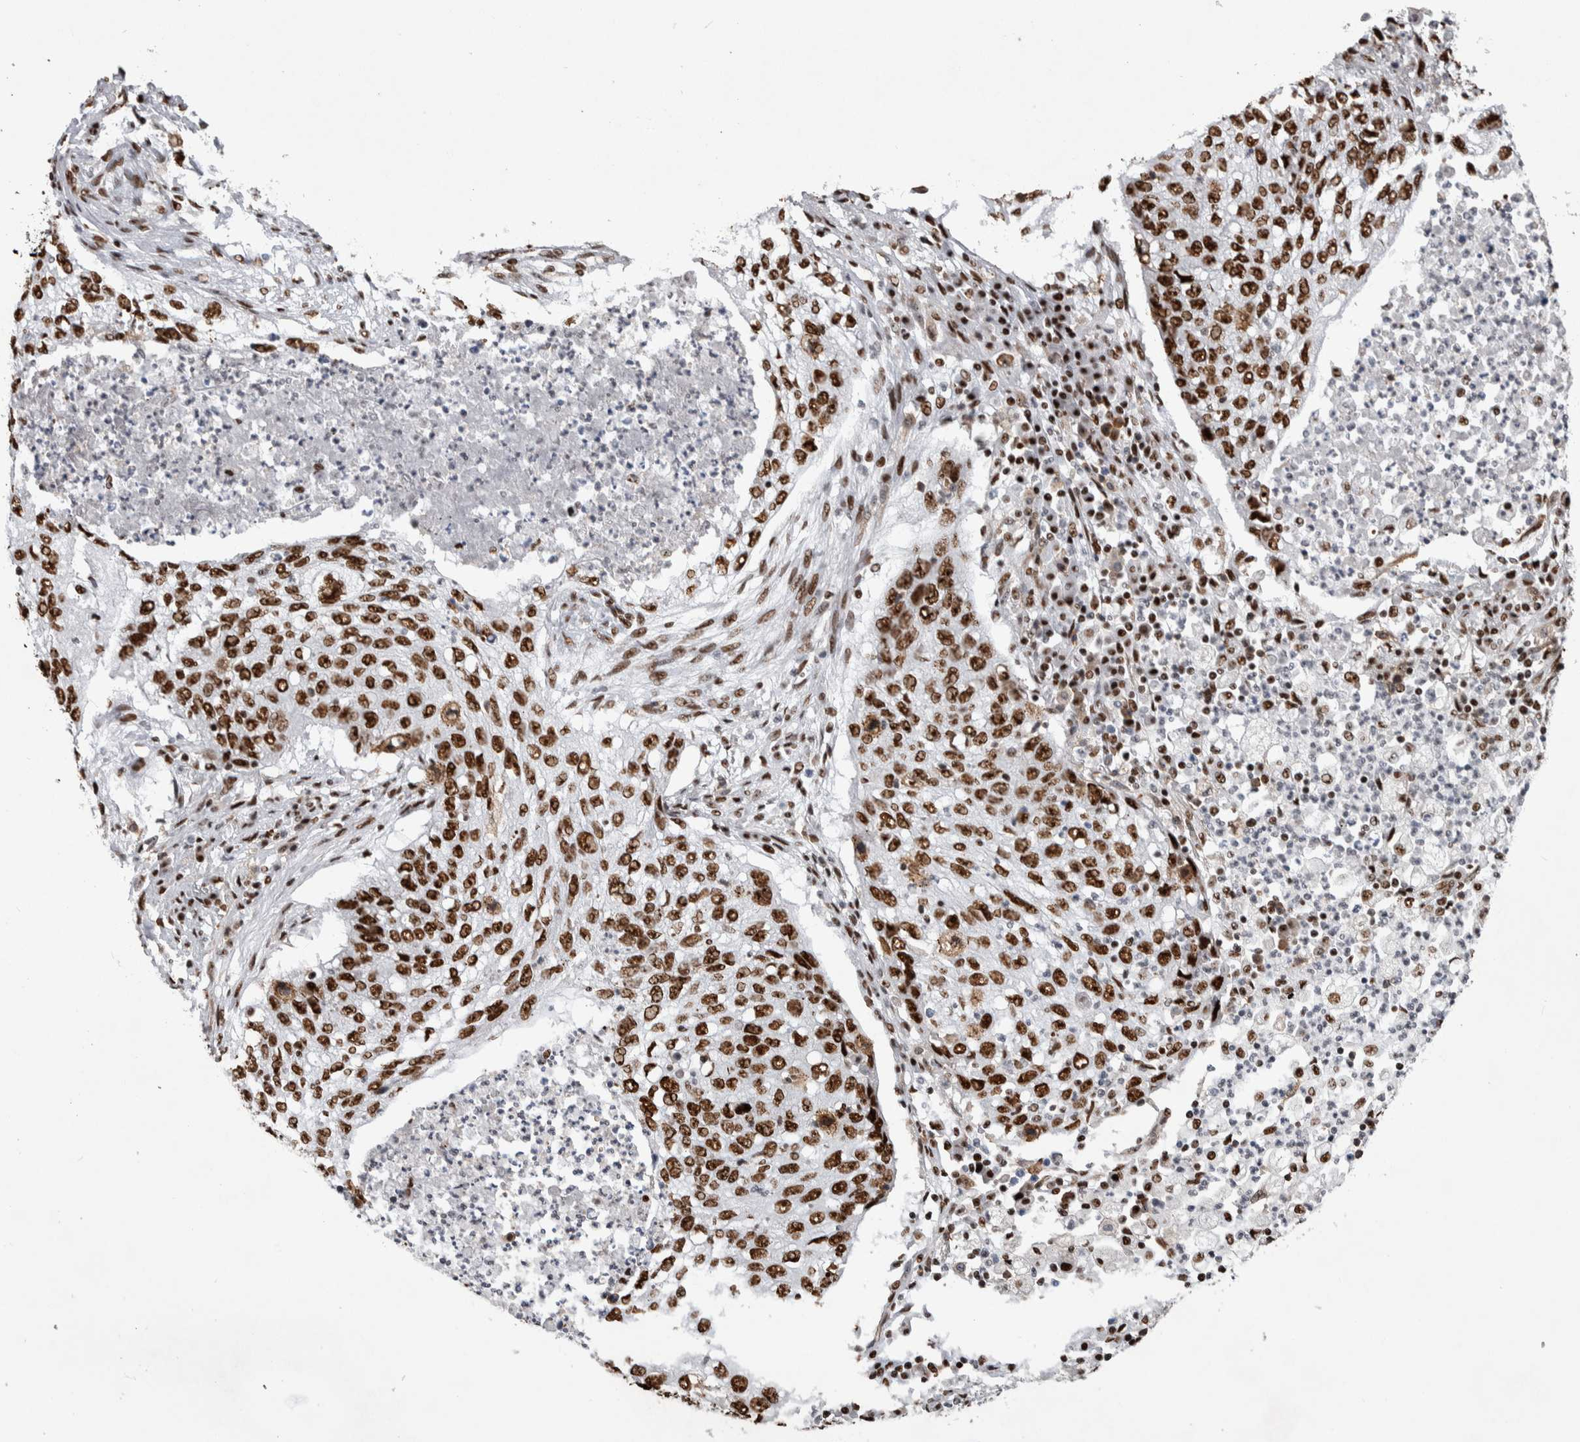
{"staining": {"intensity": "strong", "quantity": ">75%", "location": "nuclear"}, "tissue": "lung cancer", "cell_type": "Tumor cells", "image_type": "cancer", "snomed": [{"axis": "morphology", "description": "Squamous cell carcinoma, NOS"}, {"axis": "topography", "description": "Lung"}], "caption": "Protein analysis of lung cancer tissue reveals strong nuclear staining in about >75% of tumor cells. (DAB IHC, brown staining for protein, blue staining for nuclei).", "gene": "NCL", "patient": {"sex": "female", "age": 63}}